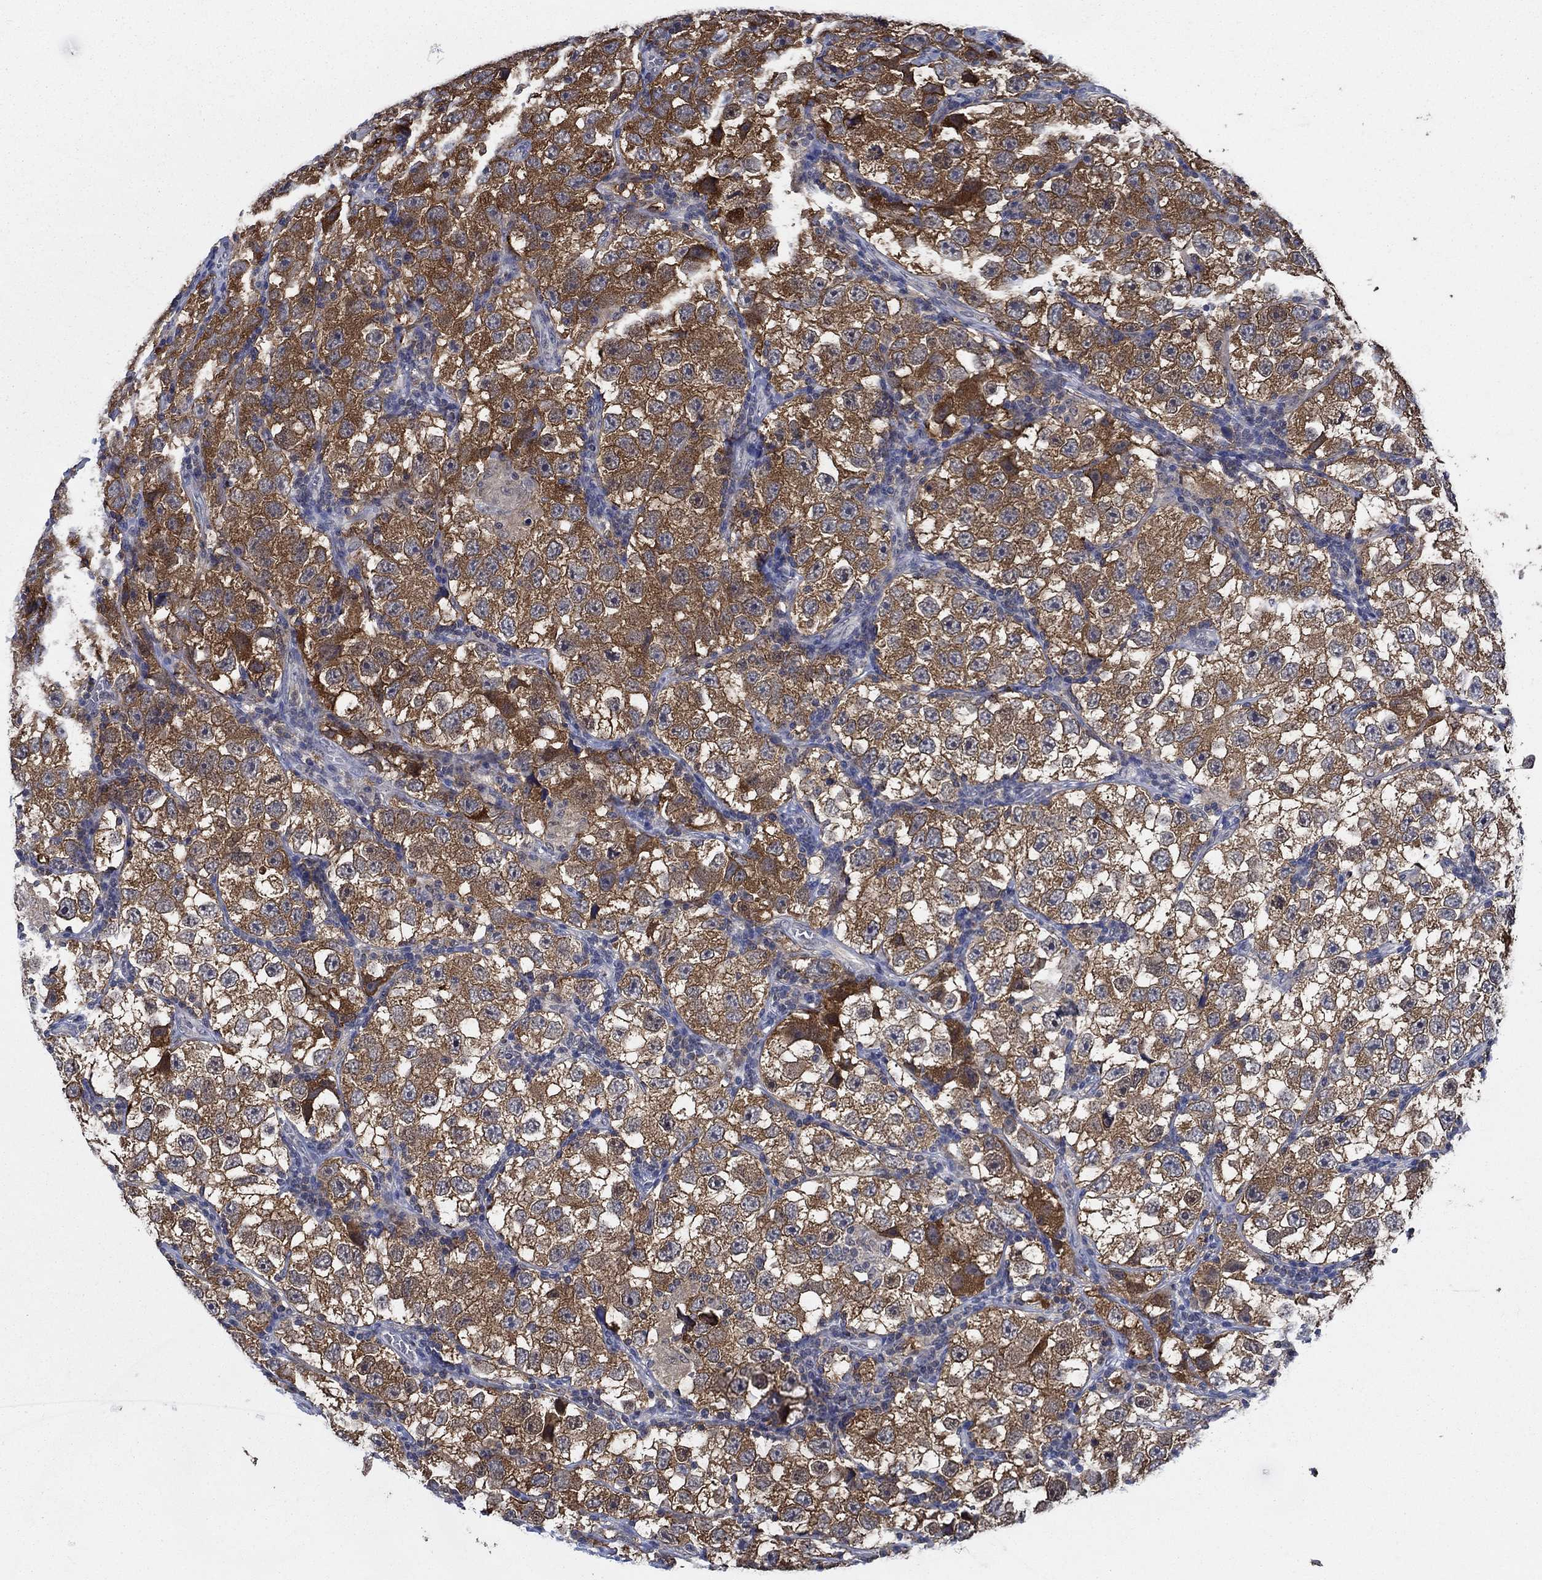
{"staining": {"intensity": "strong", "quantity": "25%-75%", "location": "cytoplasmic/membranous"}, "tissue": "testis cancer", "cell_type": "Tumor cells", "image_type": "cancer", "snomed": [{"axis": "morphology", "description": "Seminoma, NOS"}, {"axis": "topography", "description": "Testis"}], "caption": "Tumor cells show strong cytoplasmic/membranous staining in approximately 25%-75% of cells in testis seminoma.", "gene": "DACT1", "patient": {"sex": "male", "age": 26}}